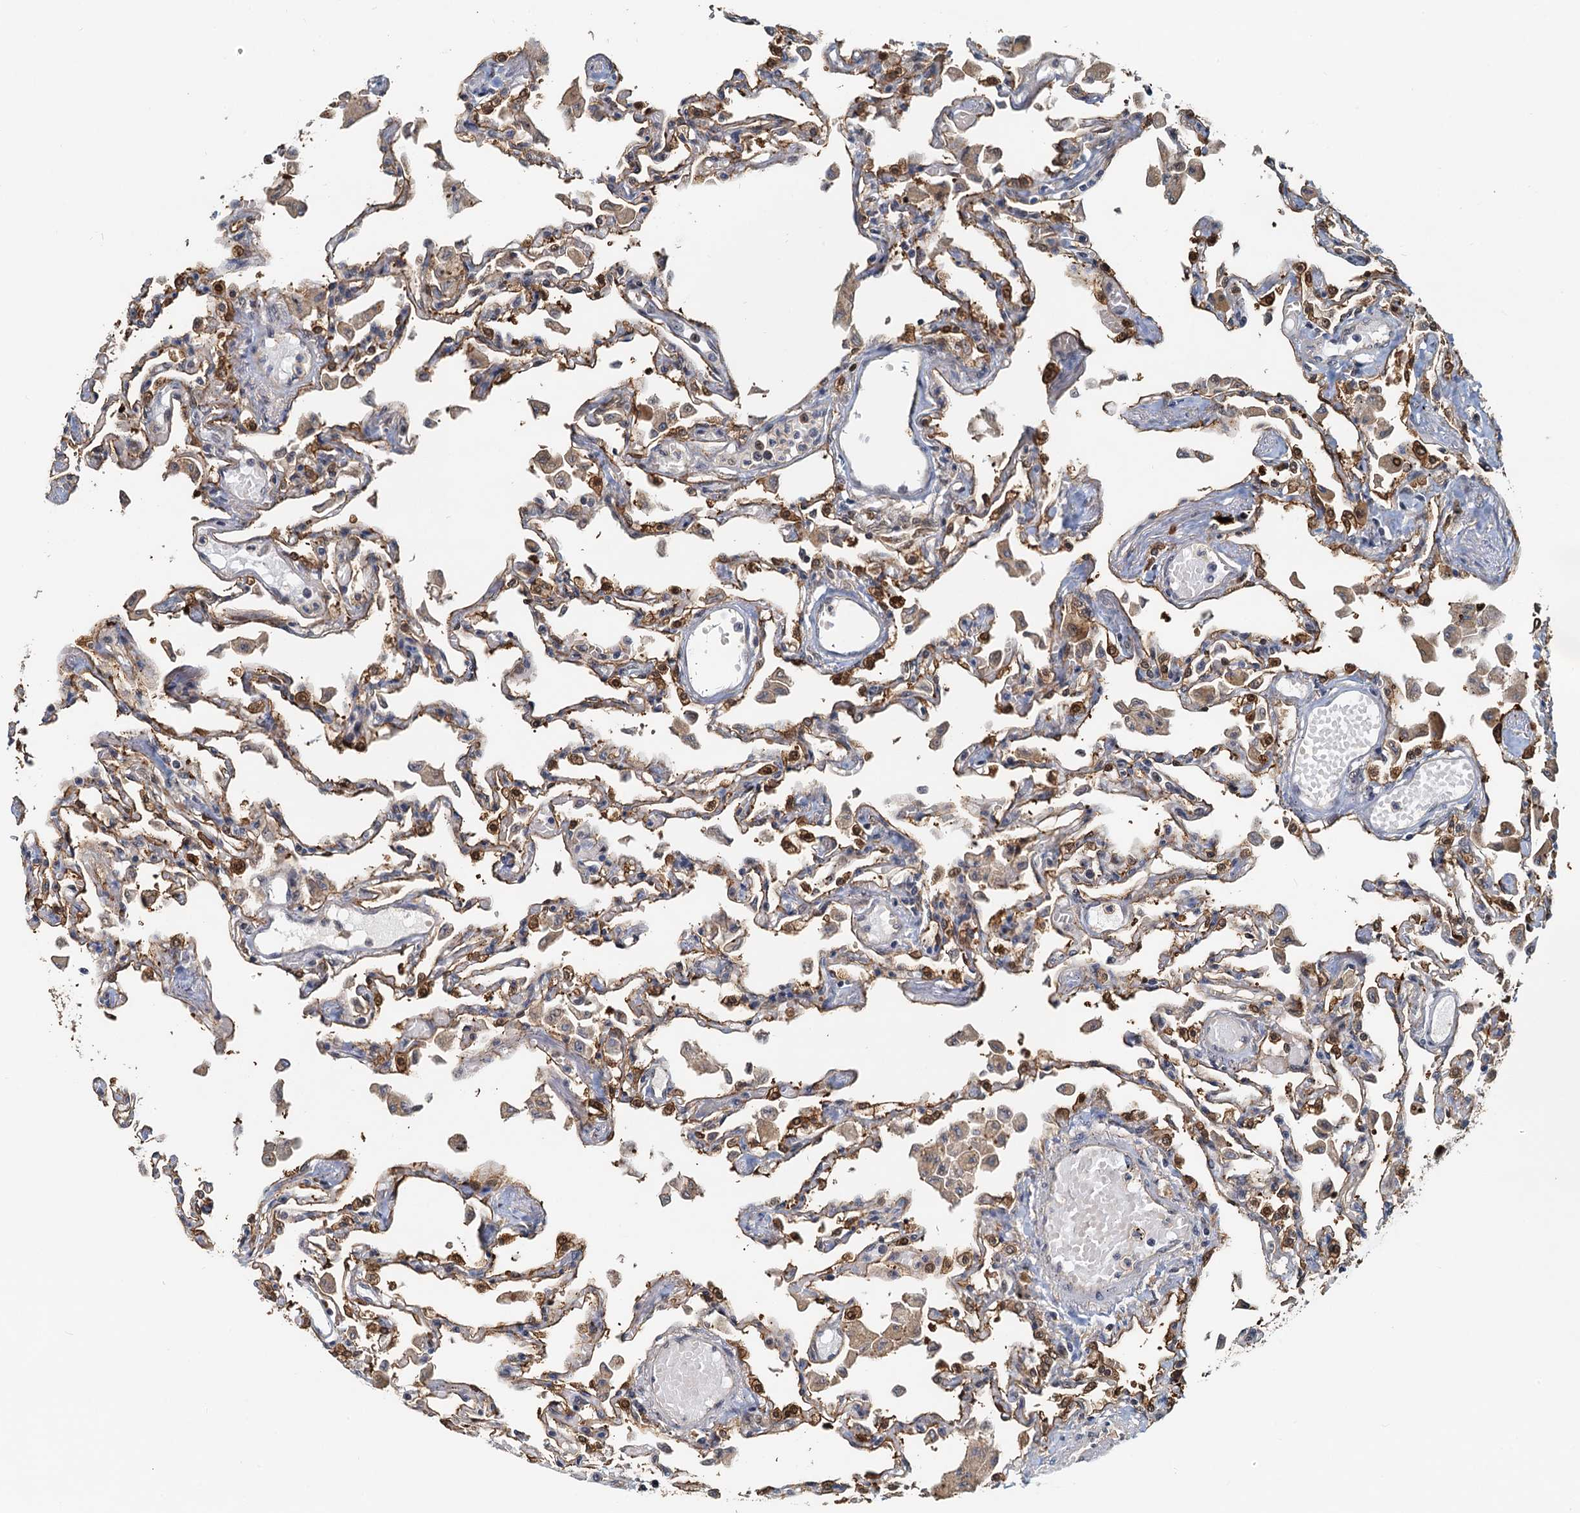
{"staining": {"intensity": "moderate", "quantity": "25%-75%", "location": "cytoplasmic/membranous,nuclear"}, "tissue": "lung", "cell_type": "Alveolar cells", "image_type": "normal", "snomed": [{"axis": "morphology", "description": "Normal tissue, NOS"}, {"axis": "topography", "description": "Bronchus"}, {"axis": "topography", "description": "Lung"}], "caption": "Immunohistochemistry histopathology image of benign lung stained for a protein (brown), which demonstrates medium levels of moderate cytoplasmic/membranous,nuclear positivity in about 25%-75% of alveolar cells.", "gene": "SPINDOC", "patient": {"sex": "female", "age": 49}}